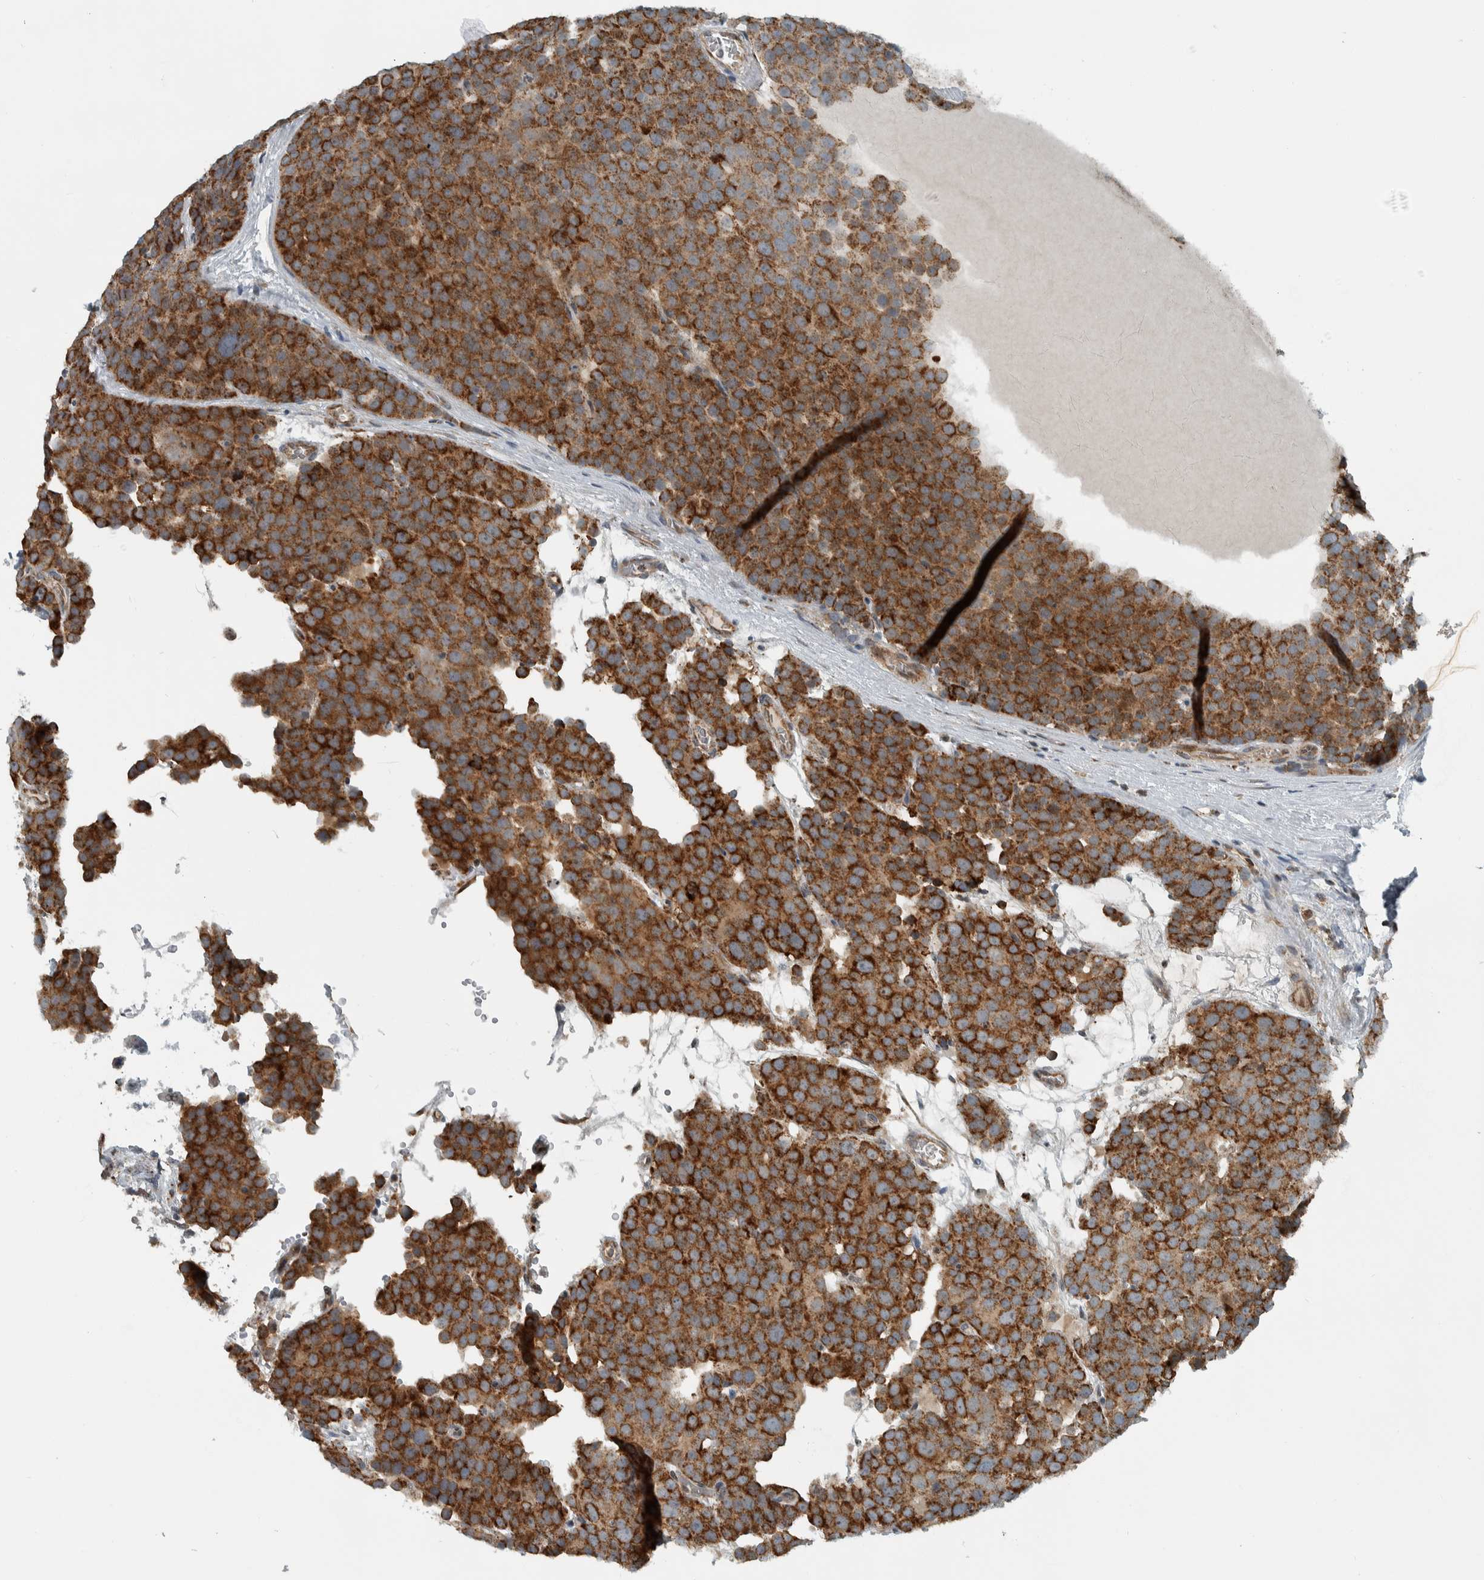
{"staining": {"intensity": "strong", "quantity": ">75%", "location": "cytoplasmic/membranous"}, "tissue": "testis cancer", "cell_type": "Tumor cells", "image_type": "cancer", "snomed": [{"axis": "morphology", "description": "Seminoma, NOS"}, {"axis": "topography", "description": "Testis"}], "caption": "This is a photomicrograph of immunohistochemistry staining of testis cancer (seminoma), which shows strong positivity in the cytoplasmic/membranous of tumor cells.", "gene": "PPM1K", "patient": {"sex": "male", "age": 71}}